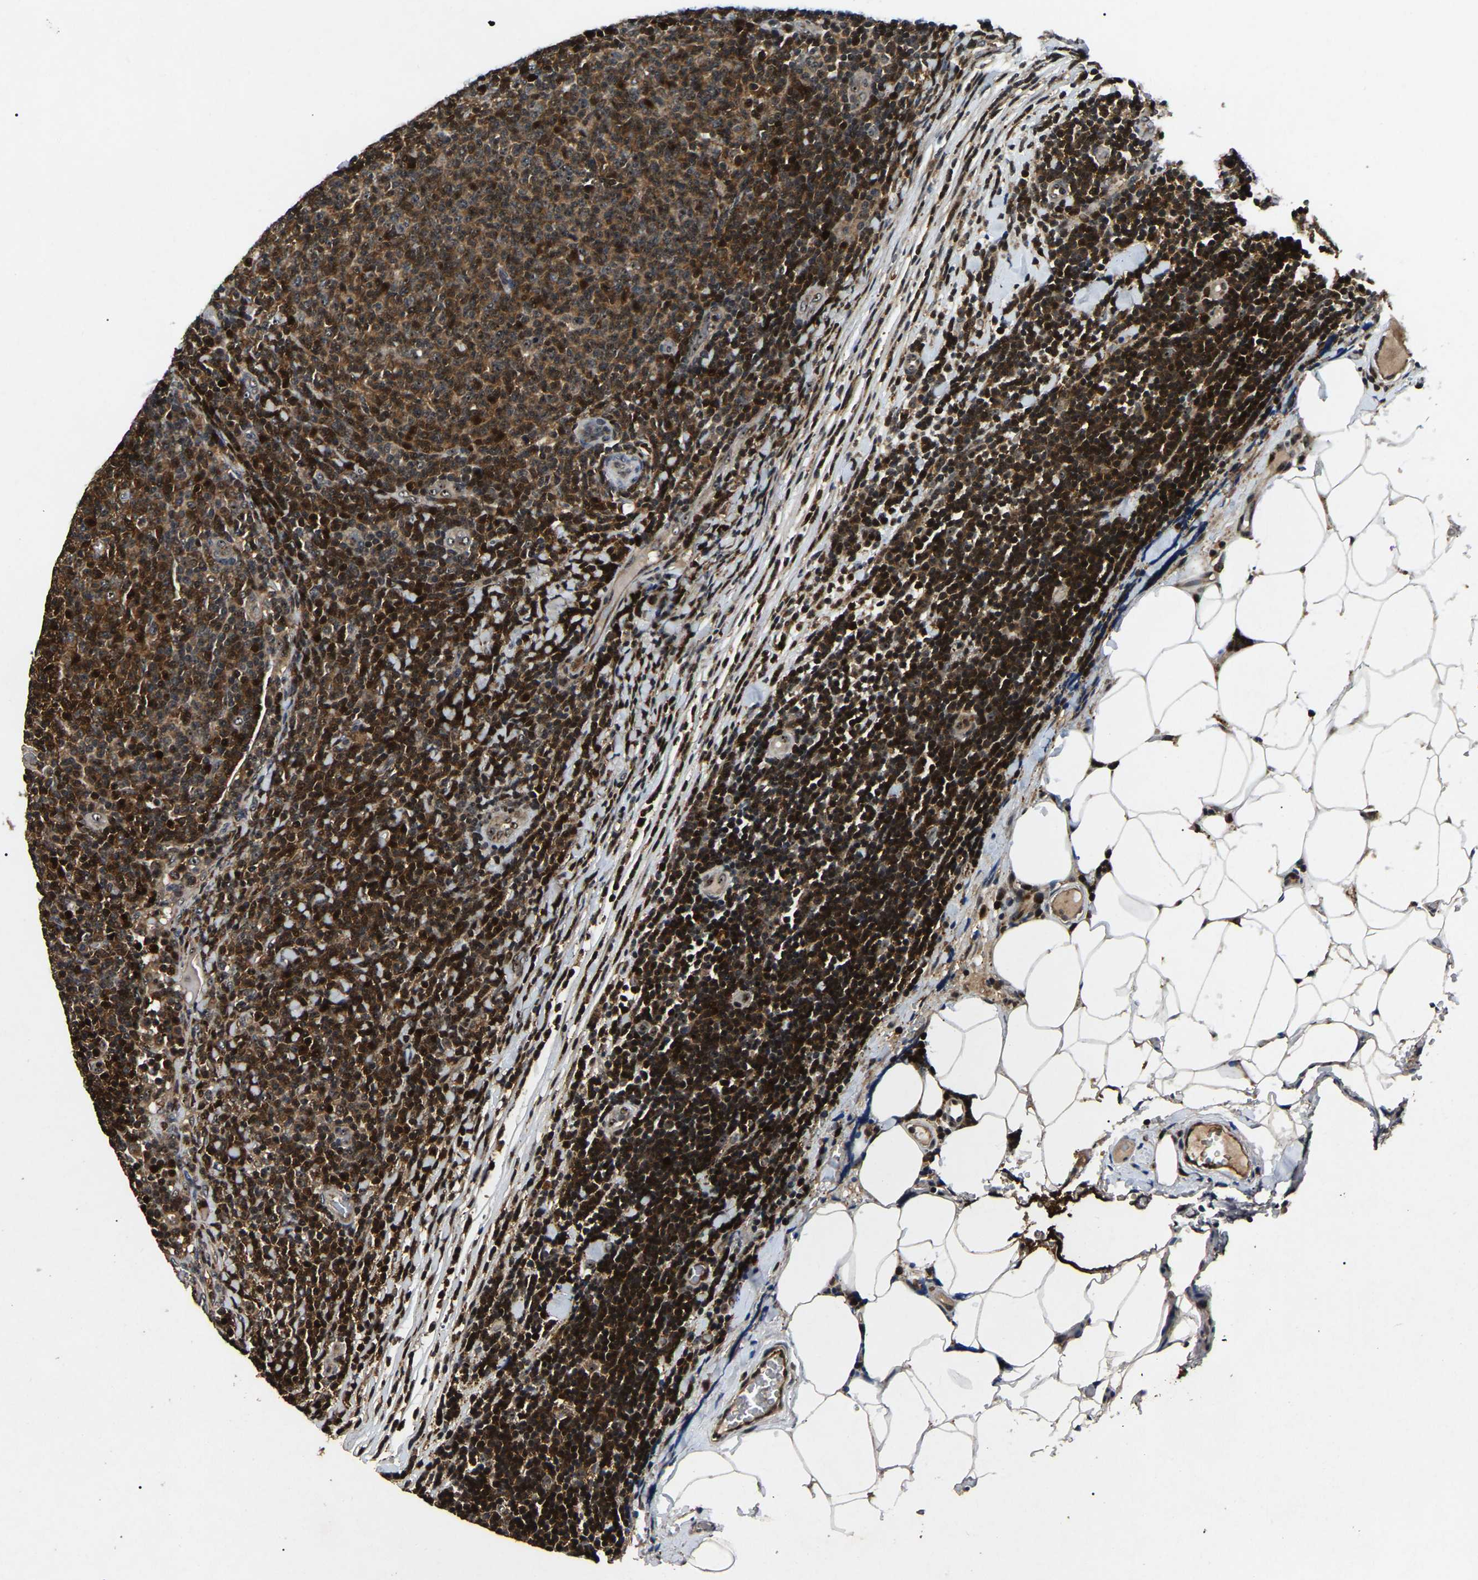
{"staining": {"intensity": "strong", "quantity": ">75%", "location": "cytoplasmic/membranous,nuclear"}, "tissue": "lymphoma", "cell_type": "Tumor cells", "image_type": "cancer", "snomed": [{"axis": "morphology", "description": "Malignant lymphoma, non-Hodgkin's type, Low grade"}, {"axis": "topography", "description": "Lymph node"}], "caption": "Brown immunohistochemical staining in malignant lymphoma, non-Hodgkin's type (low-grade) displays strong cytoplasmic/membranous and nuclear expression in approximately >75% of tumor cells. The staining was performed using DAB, with brown indicating positive protein expression. Nuclei are stained blue with hematoxylin.", "gene": "RBM28", "patient": {"sex": "male", "age": 66}}